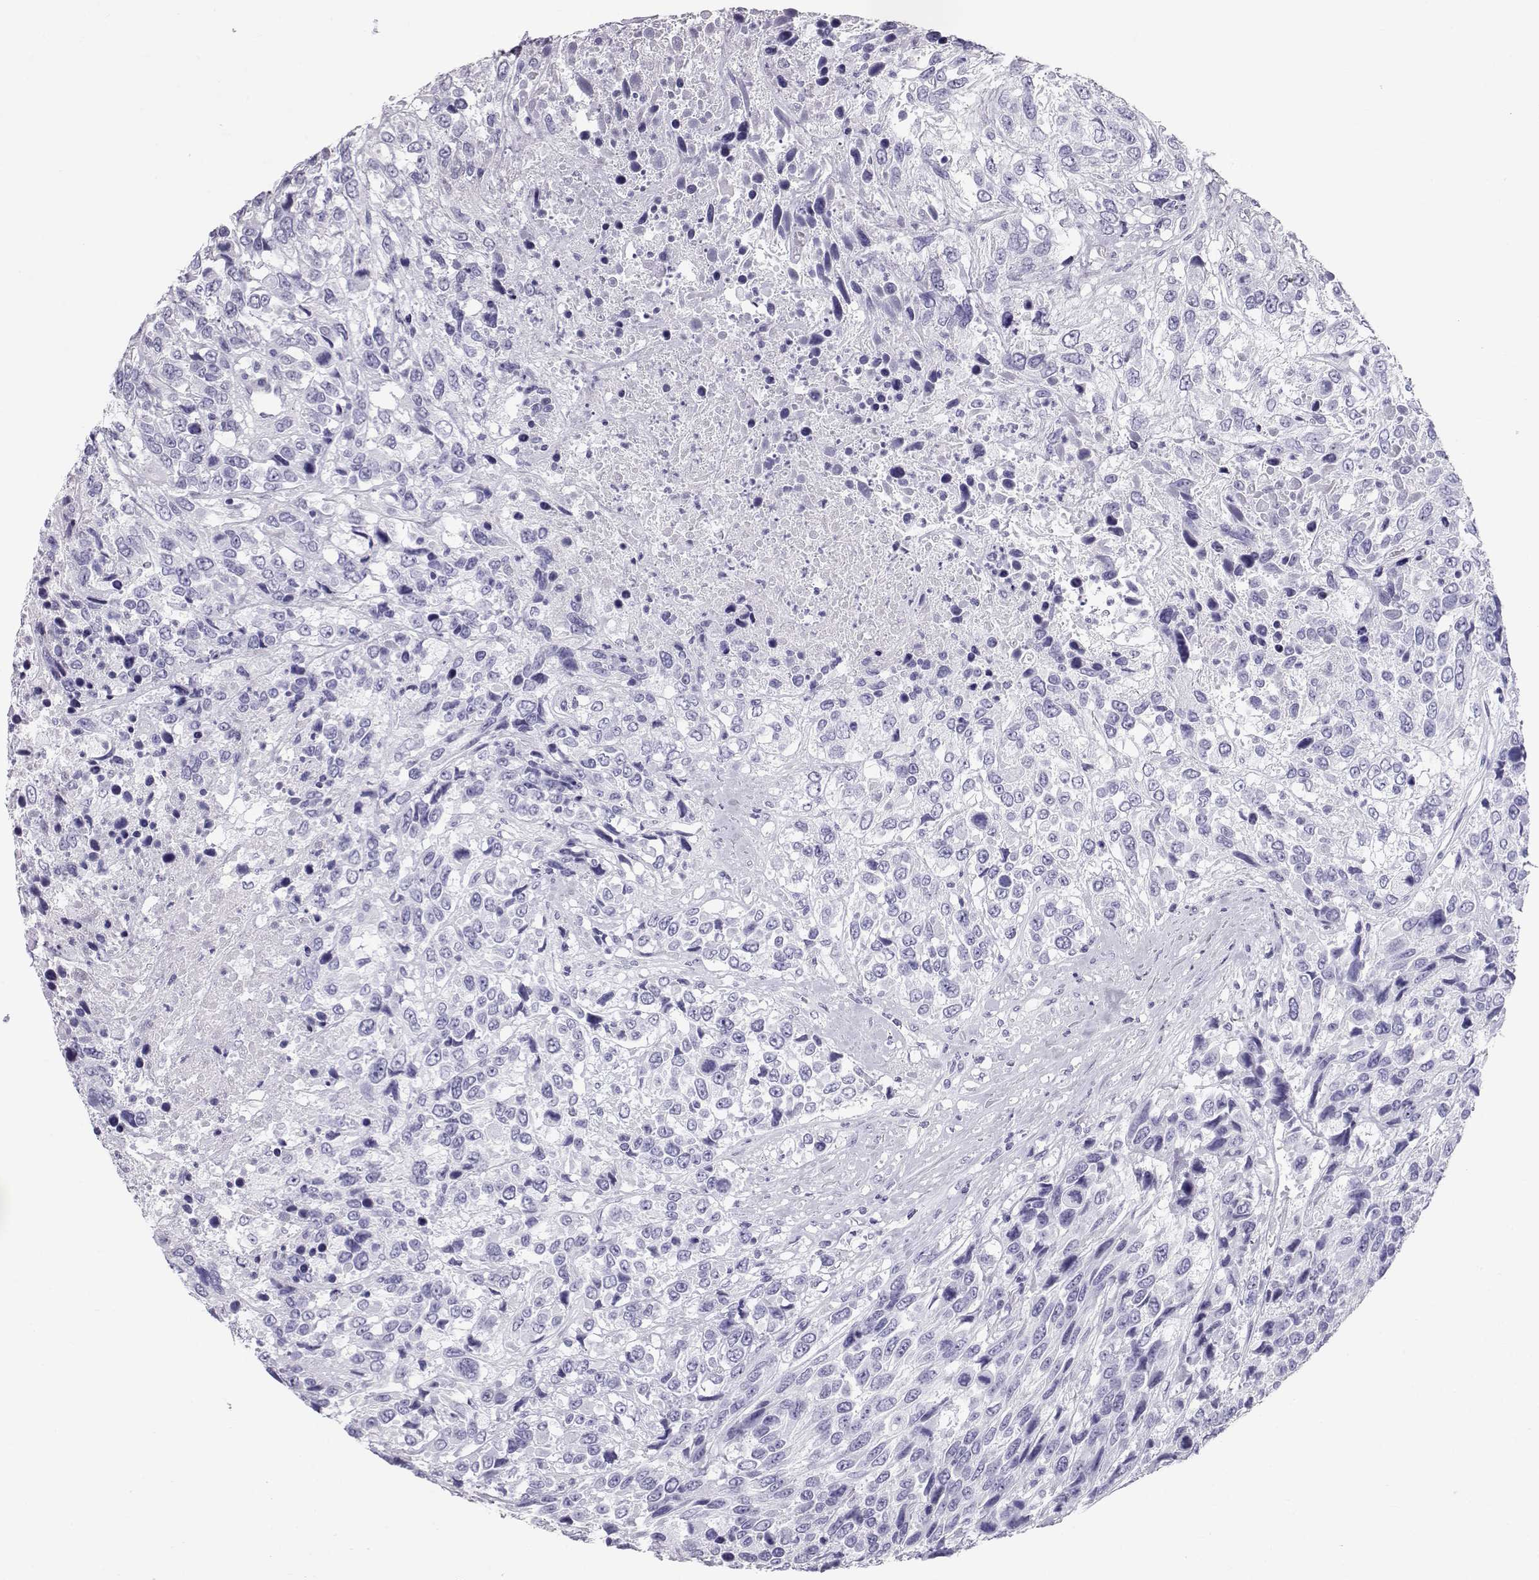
{"staining": {"intensity": "negative", "quantity": "none", "location": "none"}, "tissue": "urothelial cancer", "cell_type": "Tumor cells", "image_type": "cancer", "snomed": [{"axis": "morphology", "description": "Urothelial carcinoma, High grade"}, {"axis": "topography", "description": "Urinary bladder"}], "caption": "An image of high-grade urothelial carcinoma stained for a protein exhibits no brown staining in tumor cells.", "gene": "RD3", "patient": {"sex": "female", "age": 70}}